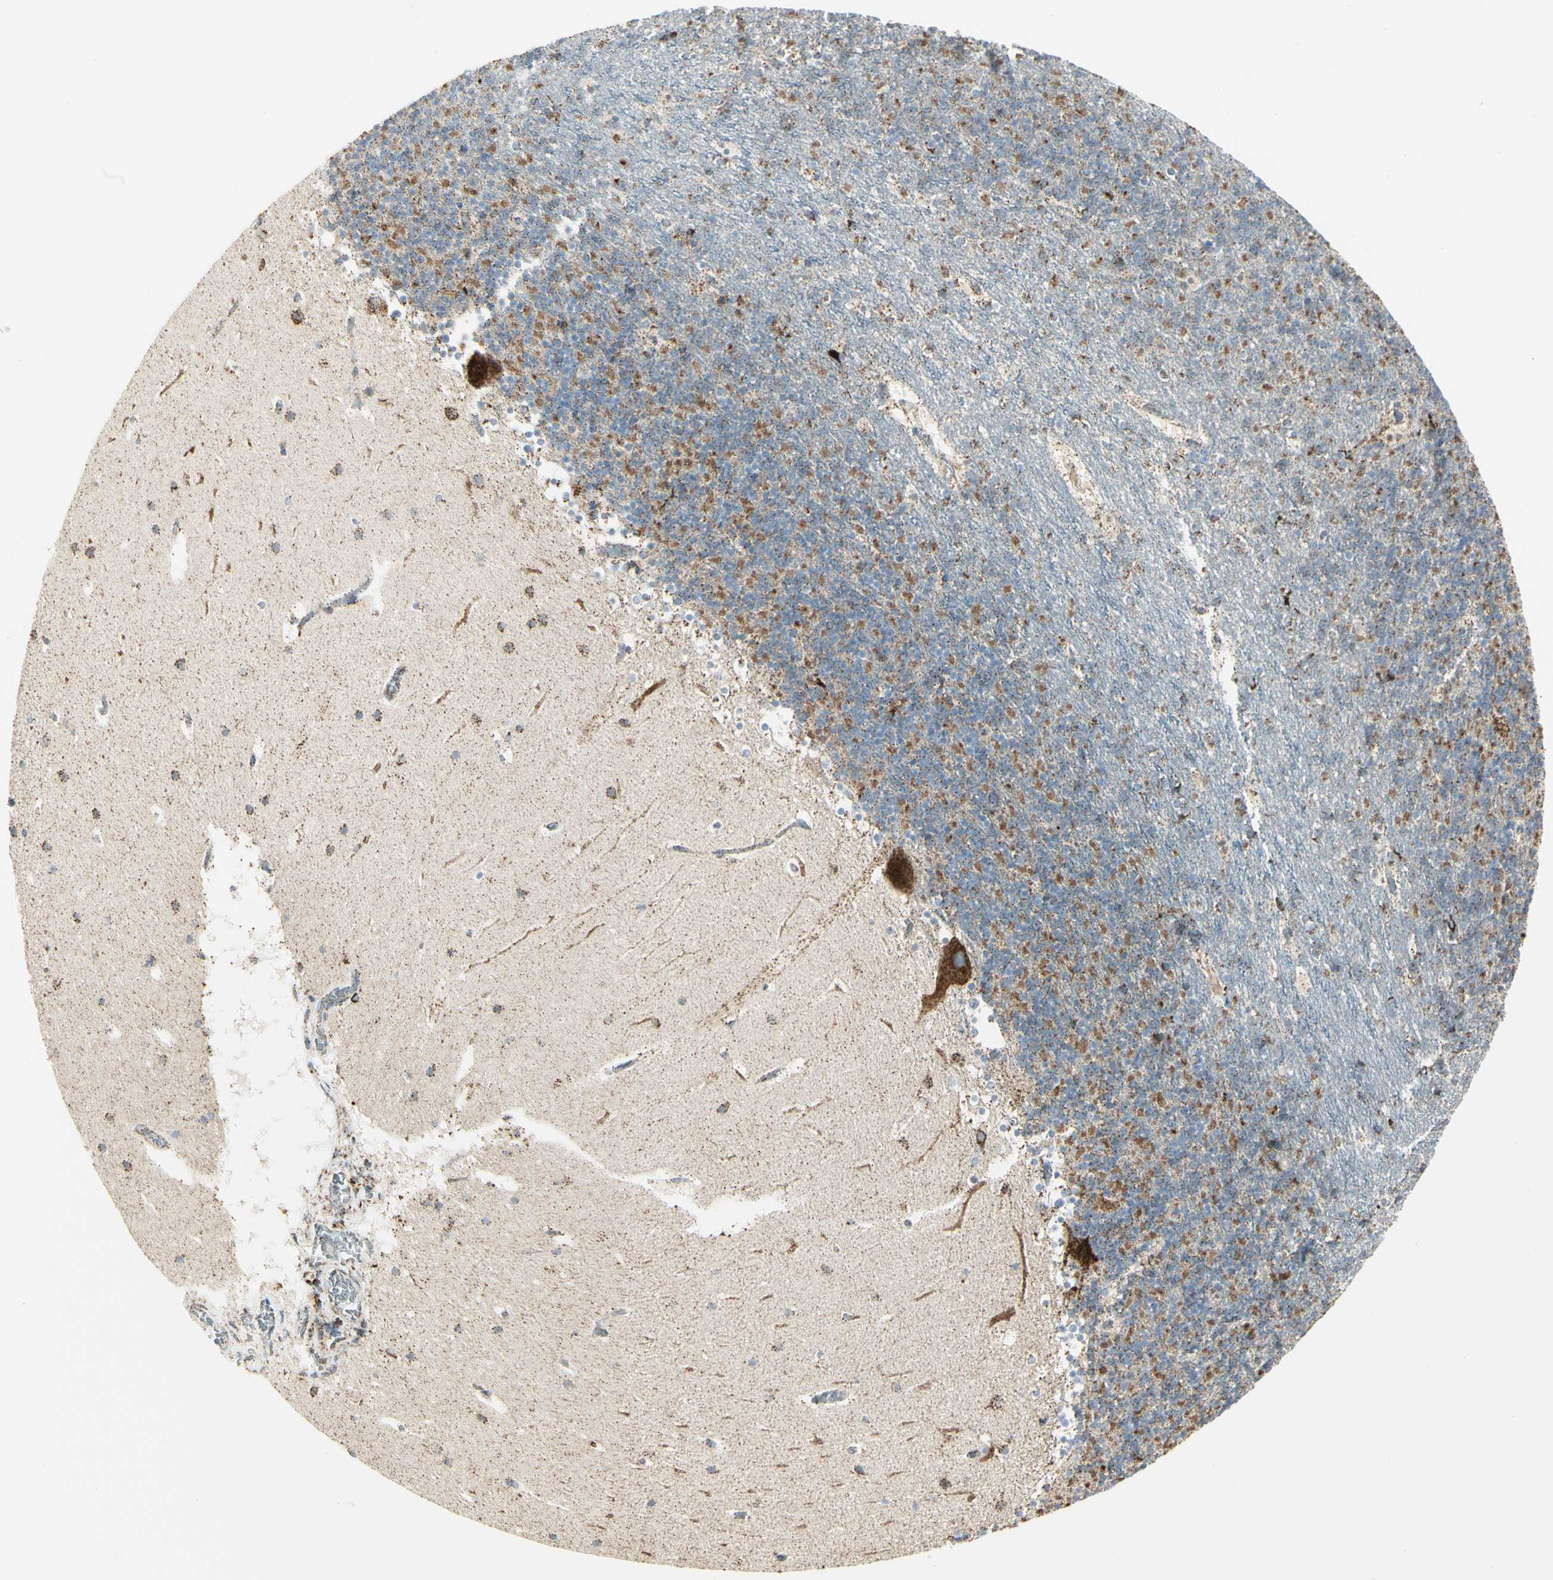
{"staining": {"intensity": "moderate", "quantity": ">75%", "location": "cytoplasmic/membranous"}, "tissue": "cerebellum", "cell_type": "Cells in granular layer", "image_type": "normal", "snomed": [{"axis": "morphology", "description": "Normal tissue, NOS"}, {"axis": "topography", "description": "Cerebellum"}], "caption": "Immunohistochemistry of benign cerebellum displays medium levels of moderate cytoplasmic/membranous expression in approximately >75% of cells in granular layer.", "gene": "ME2", "patient": {"sex": "male", "age": 45}}